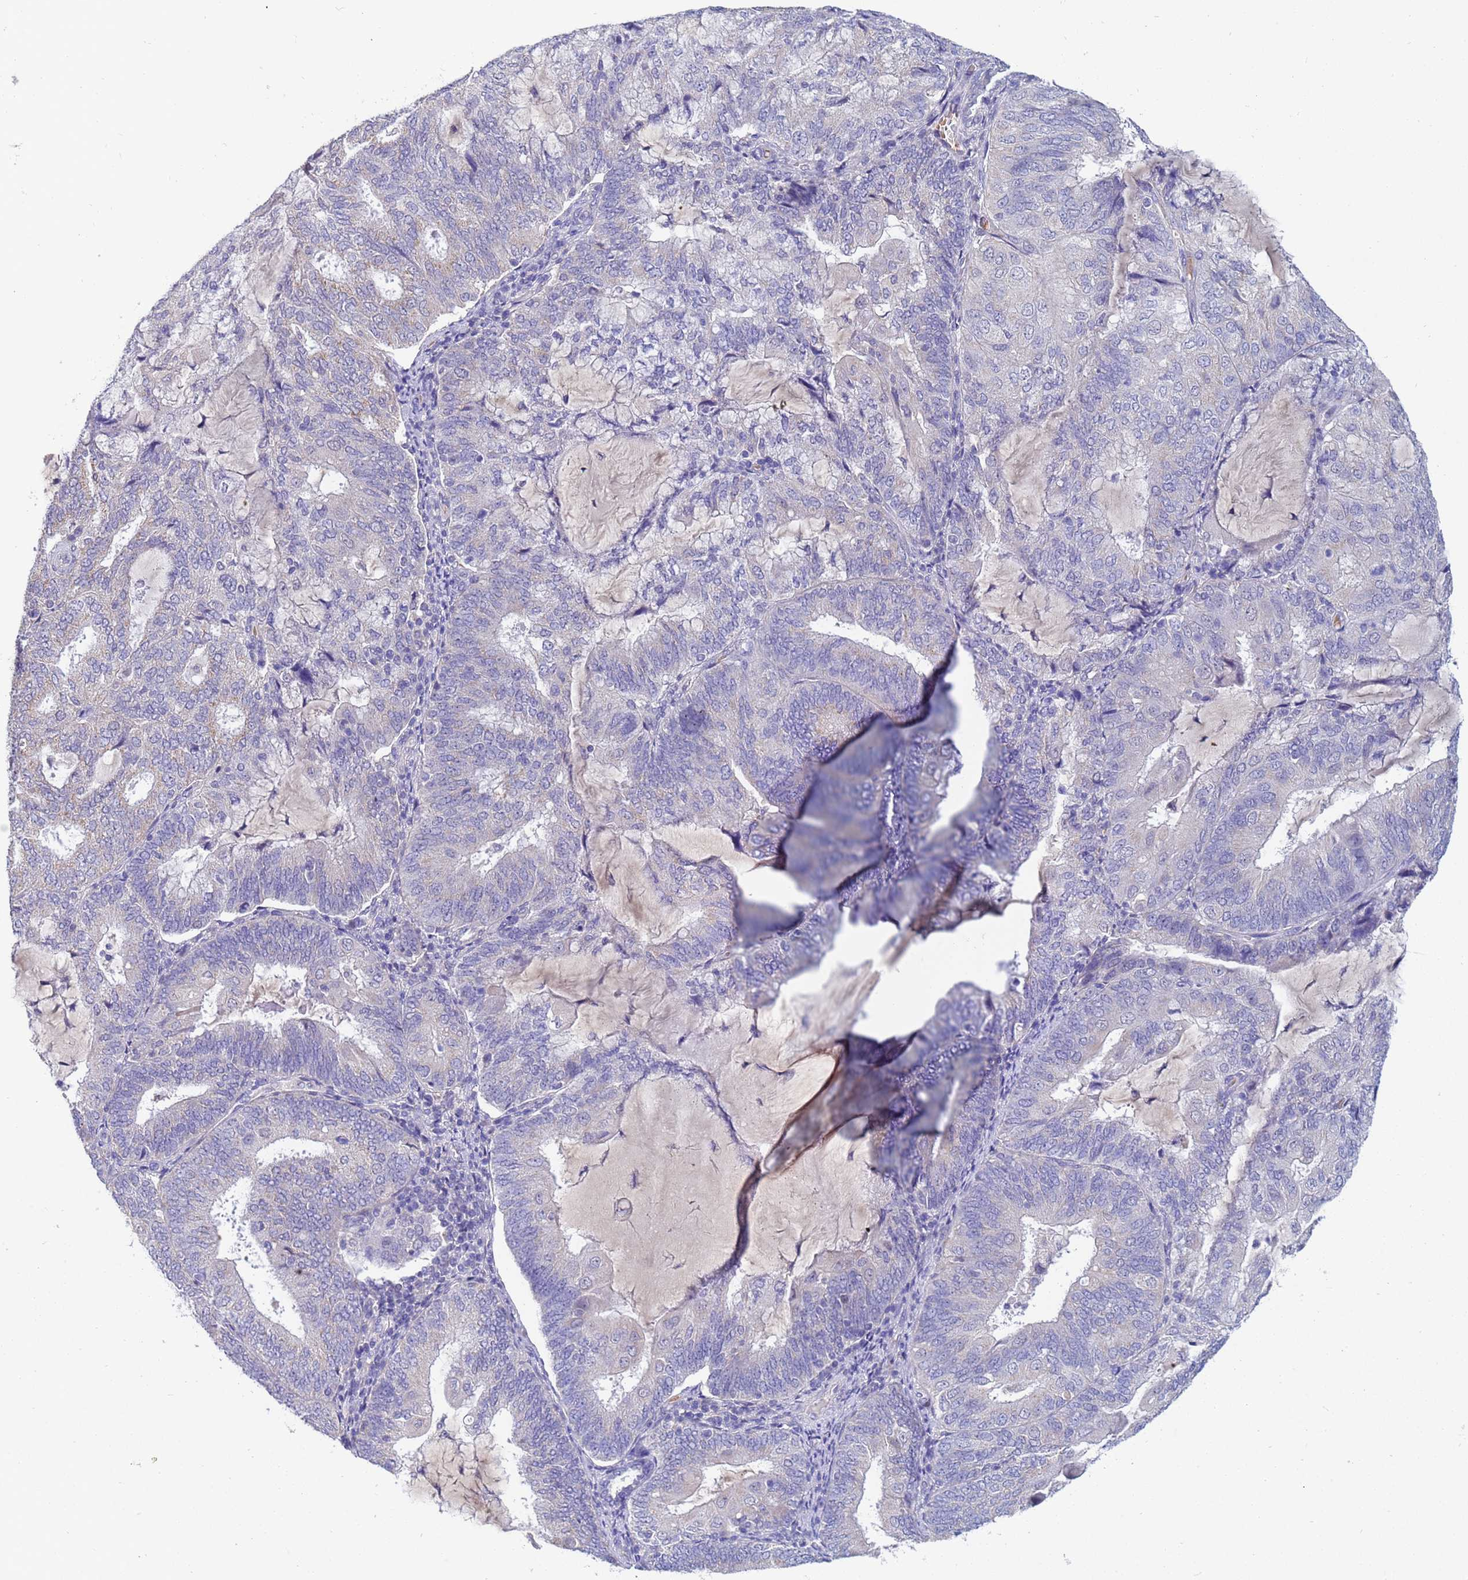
{"staining": {"intensity": "negative", "quantity": "none", "location": "none"}, "tissue": "endometrial cancer", "cell_type": "Tumor cells", "image_type": "cancer", "snomed": [{"axis": "morphology", "description": "Adenocarcinoma, NOS"}, {"axis": "topography", "description": "Endometrium"}], "caption": "Tumor cells are negative for brown protein staining in endometrial adenocarcinoma.", "gene": "IHO1", "patient": {"sex": "female", "age": 81}}